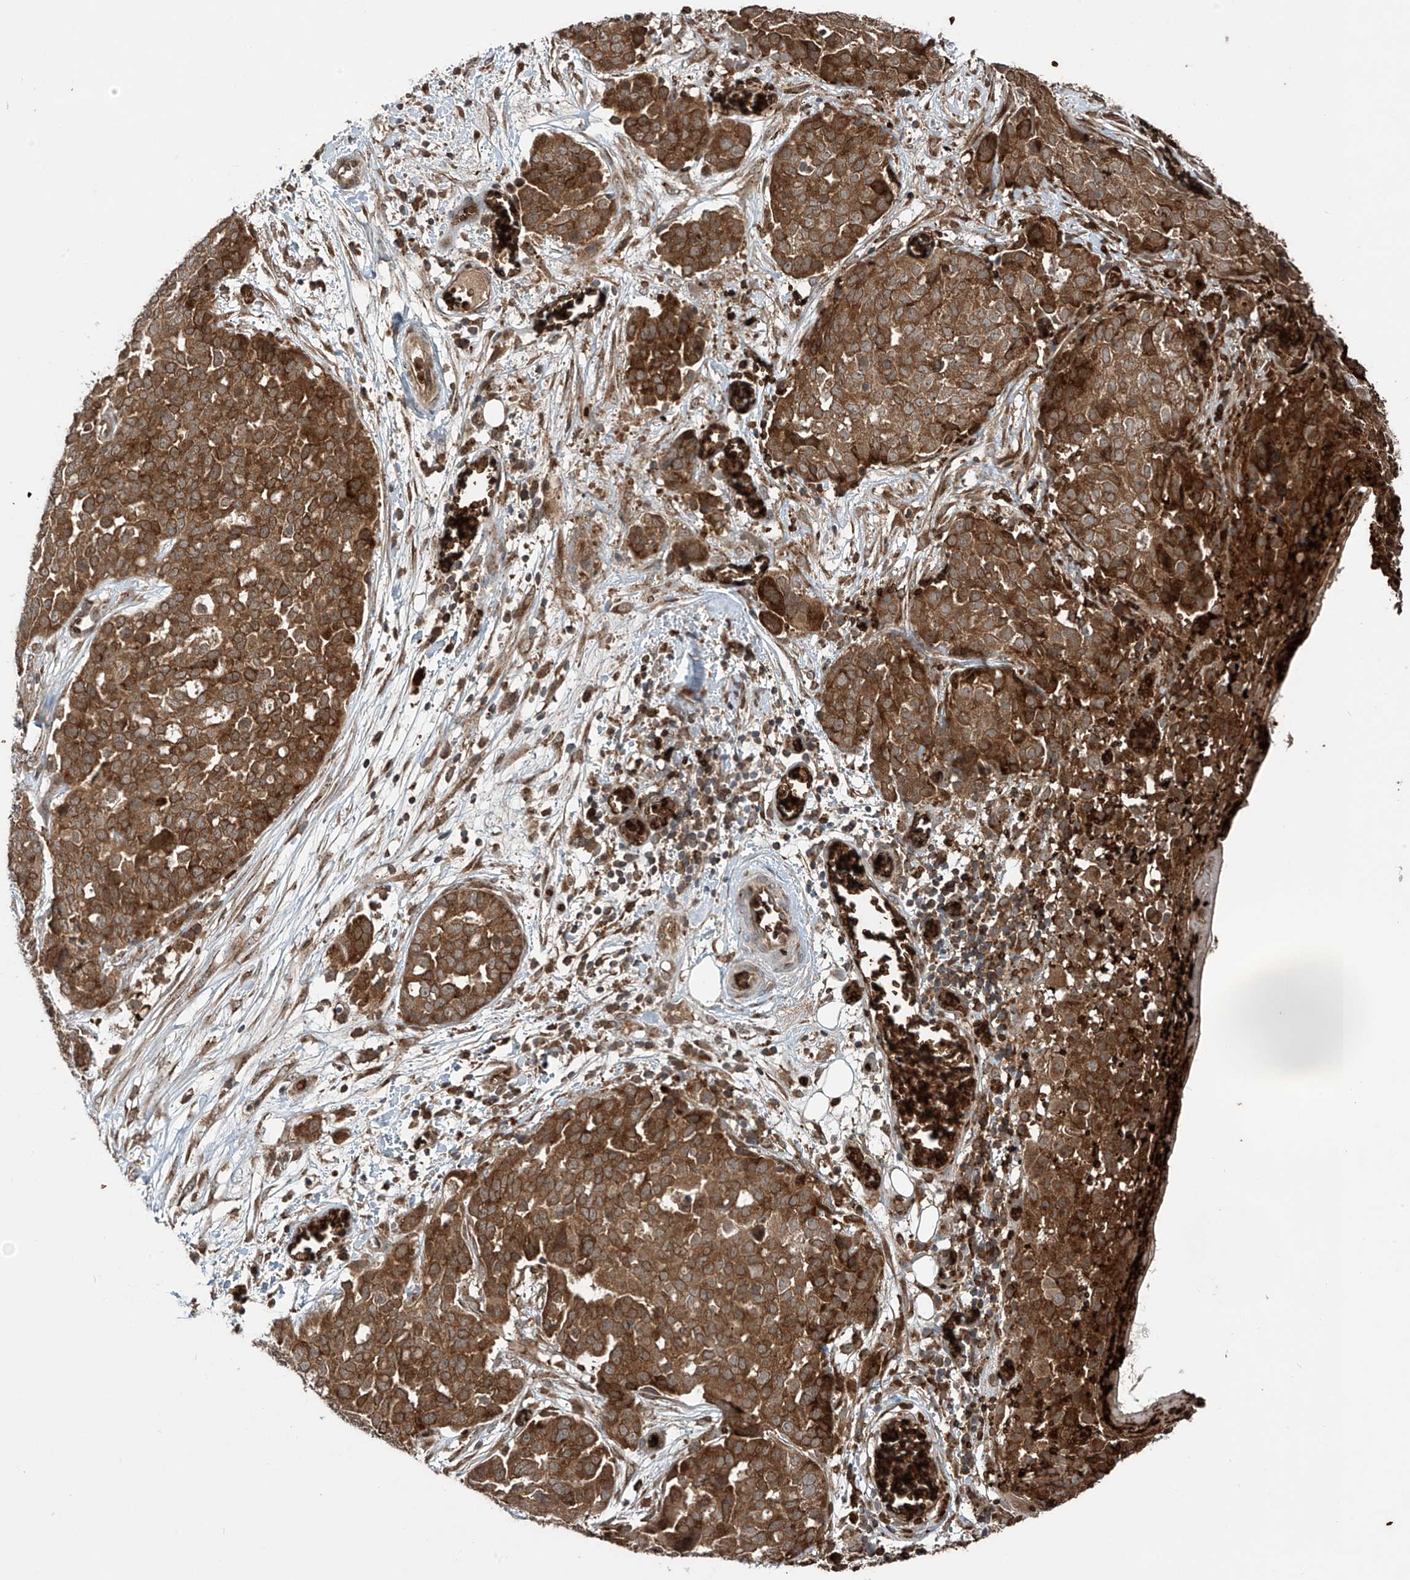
{"staining": {"intensity": "moderate", "quantity": ">75%", "location": "cytoplasmic/membranous"}, "tissue": "ovarian cancer", "cell_type": "Tumor cells", "image_type": "cancer", "snomed": [{"axis": "morphology", "description": "Cystadenocarcinoma, serous, NOS"}, {"axis": "topography", "description": "Soft tissue"}, {"axis": "topography", "description": "Ovary"}], "caption": "Protein expression analysis of human ovarian cancer (serous cystadenocarcinoma) reveals moderate cytoplasmic/membranous staining in about >75% of tumor cells.", "gene": "ZDHHC9", "patient": {"sex": "female", "age": 57}}